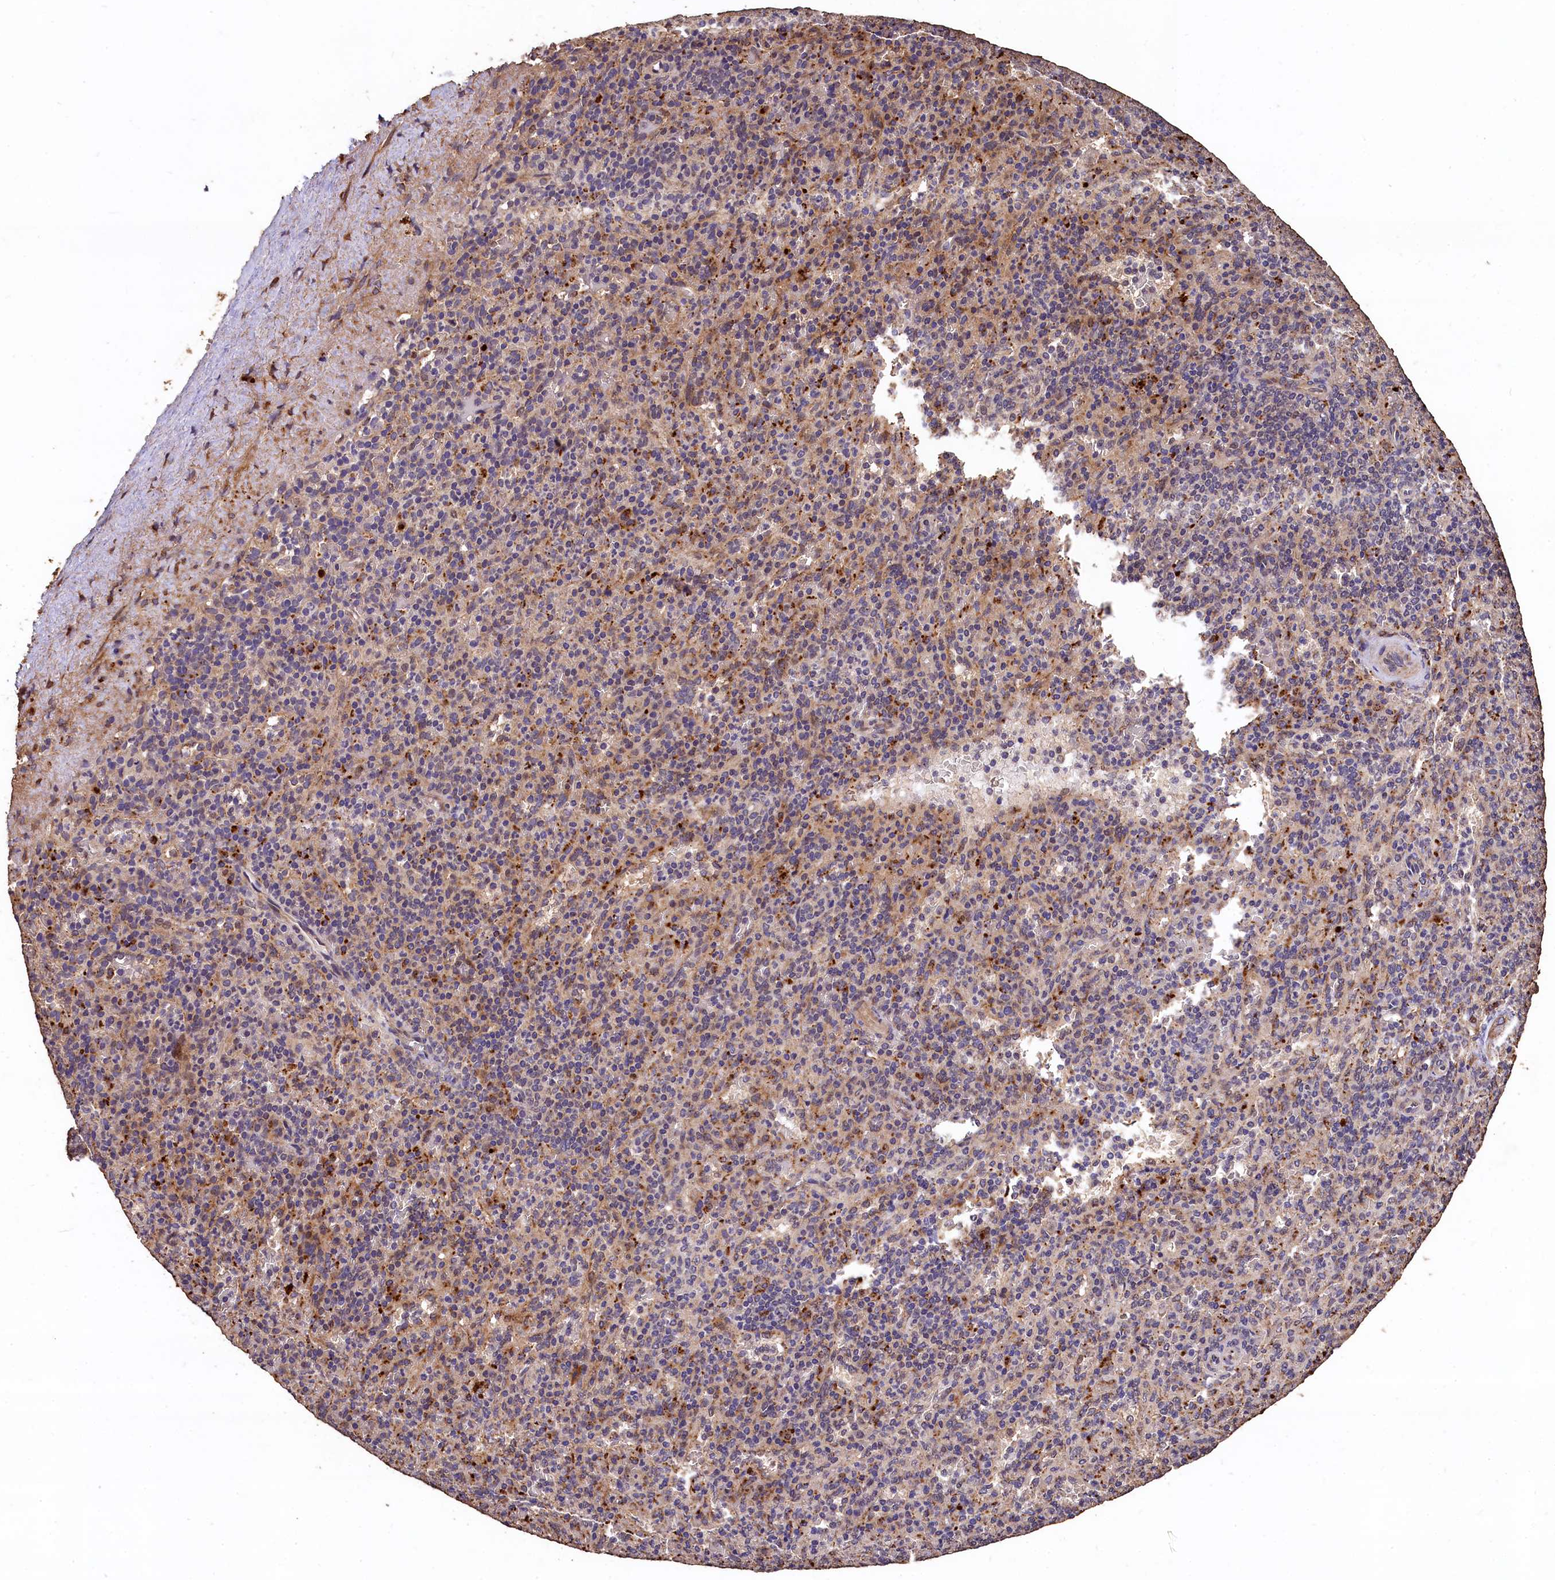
{"staining": {"intensity": "strong", "quantity": "<25%", "location": "cytoplasmic/membranous"}, "tissue": "spleen", "cell_type": "Cells in red pulp", "image_type": "normal", "snomed": [{"axis": "morphology", "description": "Normal tissue, NOS"}, {"axis": "topography", "description": "Spleen"}], "caption": "Immunohistochemistry (IHC) micrograph of normal spleen: human spleen stained using immunohistochemistry displays medium levels of strong protein expression localized specifically in the cytoplasmic/membranous of cells in red pulp, appearing as a cytoplasmic/membranous brown color.", "gene": "LSM4", "patient": {"sex": "male", "age": 82}}